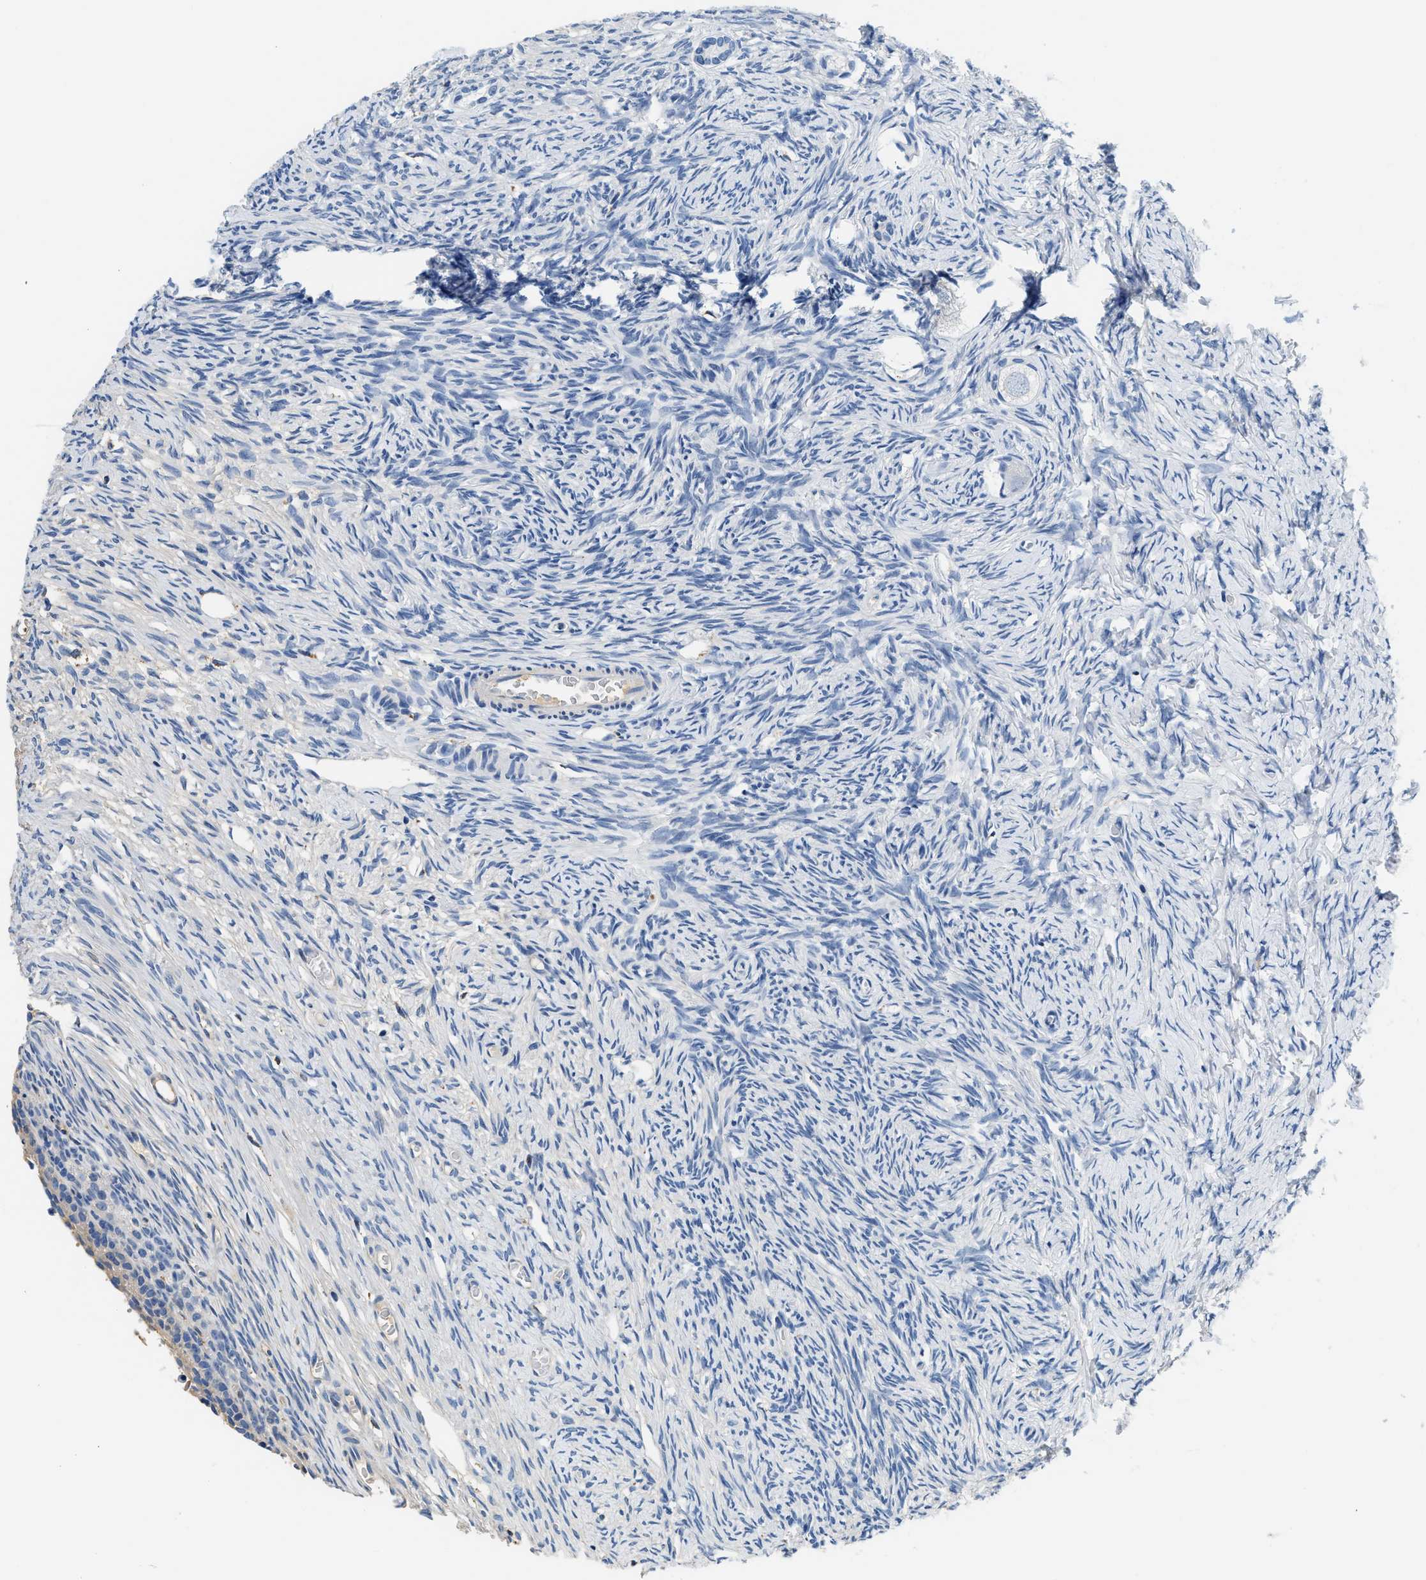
{"staining": {"intensity": "negative", "quantity": "none", "location": "none"}, "tissue": "ovary", "cell_type": "Follicle cells", "image_type": "normal", "snomed": [{"axis": "morphology", "description": "Normal tissue, NOS"}, {"axis": "topography", "description": "Ovary"}], "caption": "Image shows no protein staining in follicle cells of unremarkable ovary. (IHC, brightfield microscopy, high magnification).", "gene": "PCK2", "patient": {"sex": "female", "age": 27}}